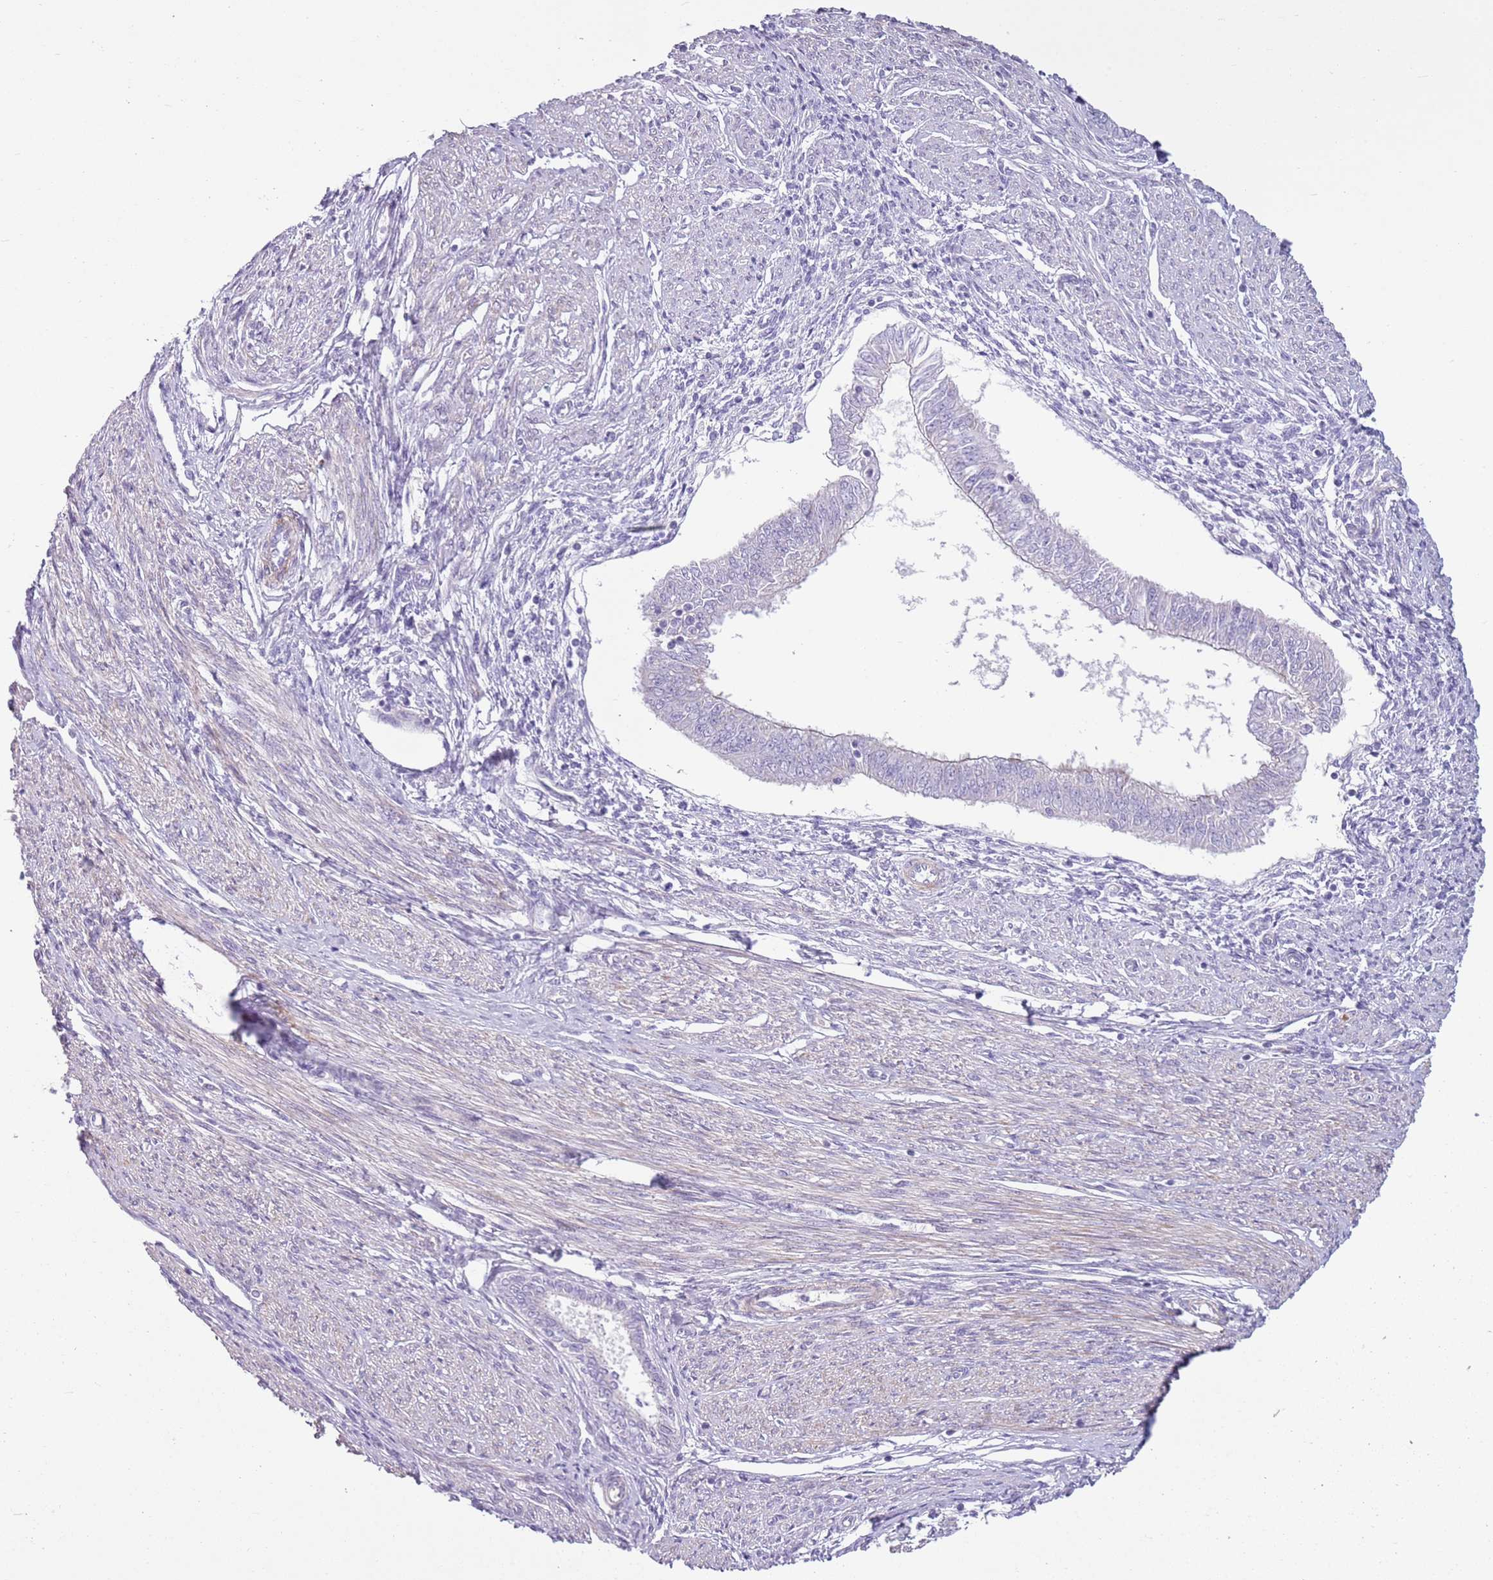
{"staining": {"intensity": "negative", "quantity": "none", "location": "none"}, "tissue": "endometrial cancer", "cell_type": "Tumor cells", "image_type": "cancer", "snomed": [{"axis": "morphology", "description": "Adenocarcinoma, NOS"}, {"axis": "topography", "description": "Endometrium"}], "caption": "Immunohistochemical staining of endometrial adenocarcinoma reveals no significant positivity in tumor cells.", "gene": "ZNF239", "patient": {"sex": "female", "age": 58}}